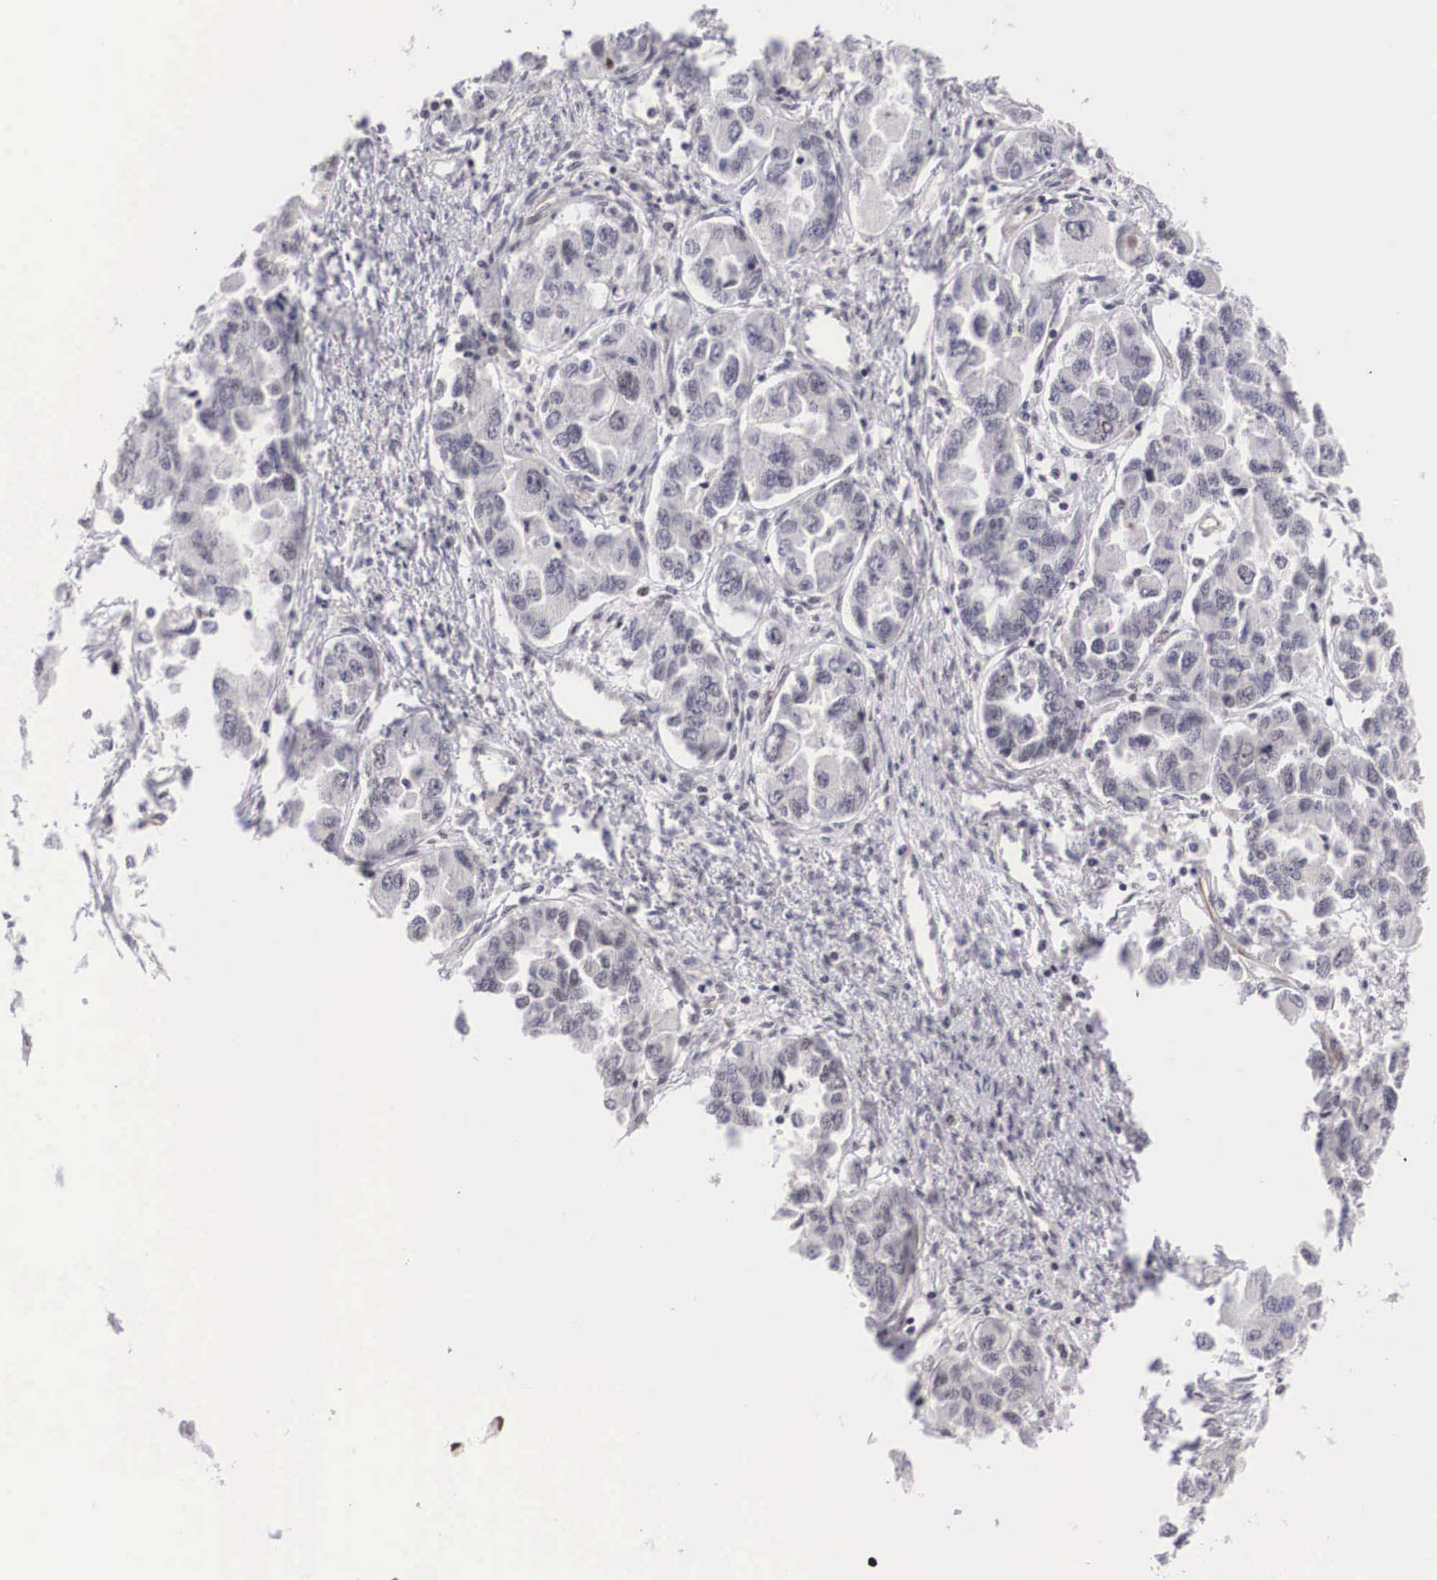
{"staining": {"intensity": "negative", "quantity": "none", "location": "none"}, "tissue": "ovarian cancer", "cell_type": "Tumor cells", "image_type": "cancer", "snomed": [{"axis": "morphology", "description": "Cystadenocarcinoma, serous, NOS"}, {"axis": "topography", "description": "Ovary"}], "caption": "Human ovarian serous cystadenocarcinoma stained for a protein using immunohistochemistry (IHC) shows no expression in tumor cells.", "gene": "MORC2", "patient": {"sex": "female", "age": 84}}